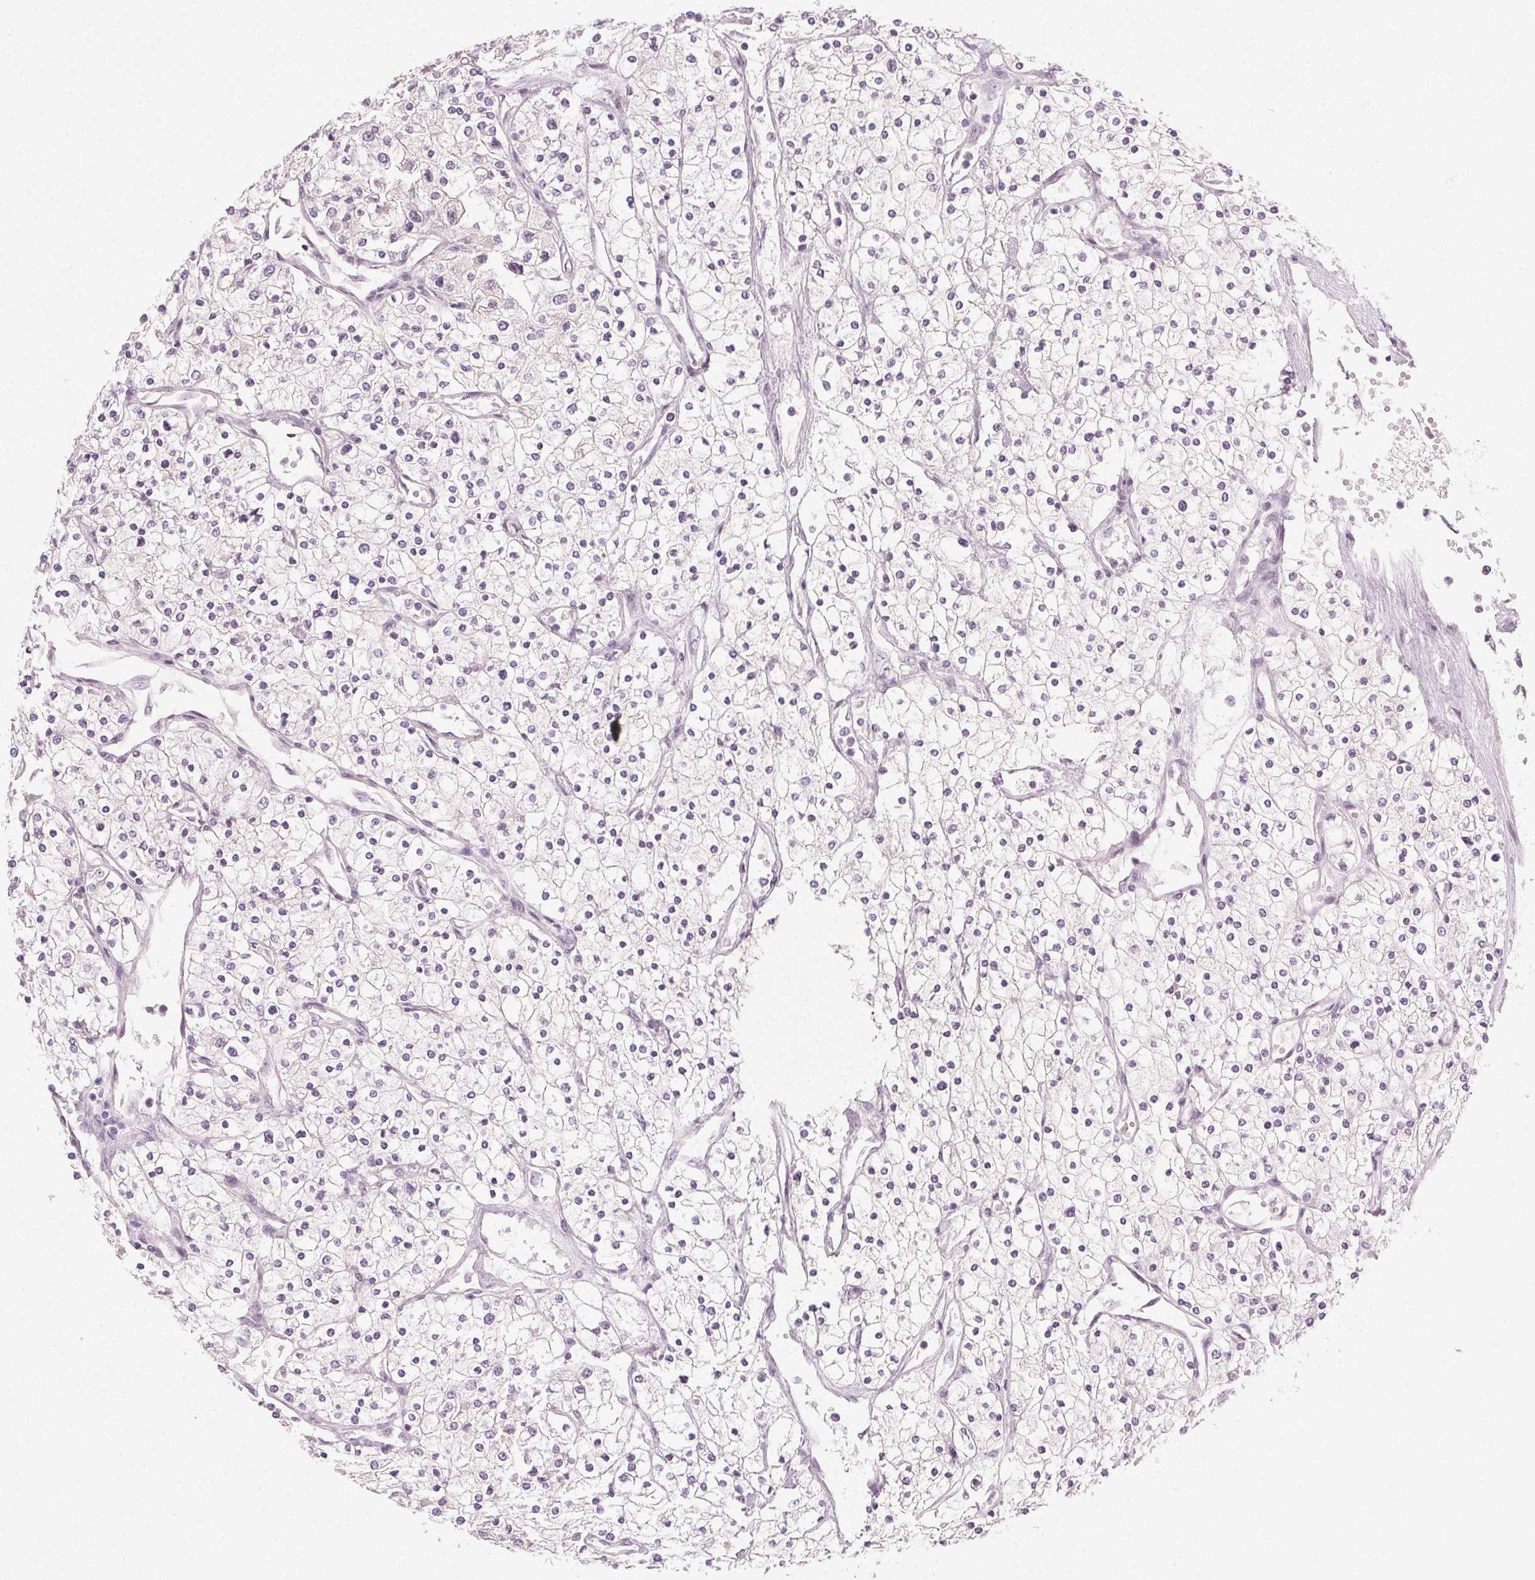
{"staining": {"intensity": "negative", "quantity": "none", "location": "none"}, "tissue": "renal cancer", "cell_type": "Tumor cells", "image_type": "cancer", "snomed": [{"axis": "morphology", "description": "Adenocarcinoma, NOS"}, {"axis": "topography", "description": "Kidney"}], "caption": "Protein analysis of renal adenocarcinoma reveals no significant positivity in tumor cells. (DAB (3,3'-diaminobenzidine) immunohistochemistry (IHC) visualized using brightfield microscopy, high magnification).", "gene": "HSF5", "patient": {"sex": "male", "age": 80}}